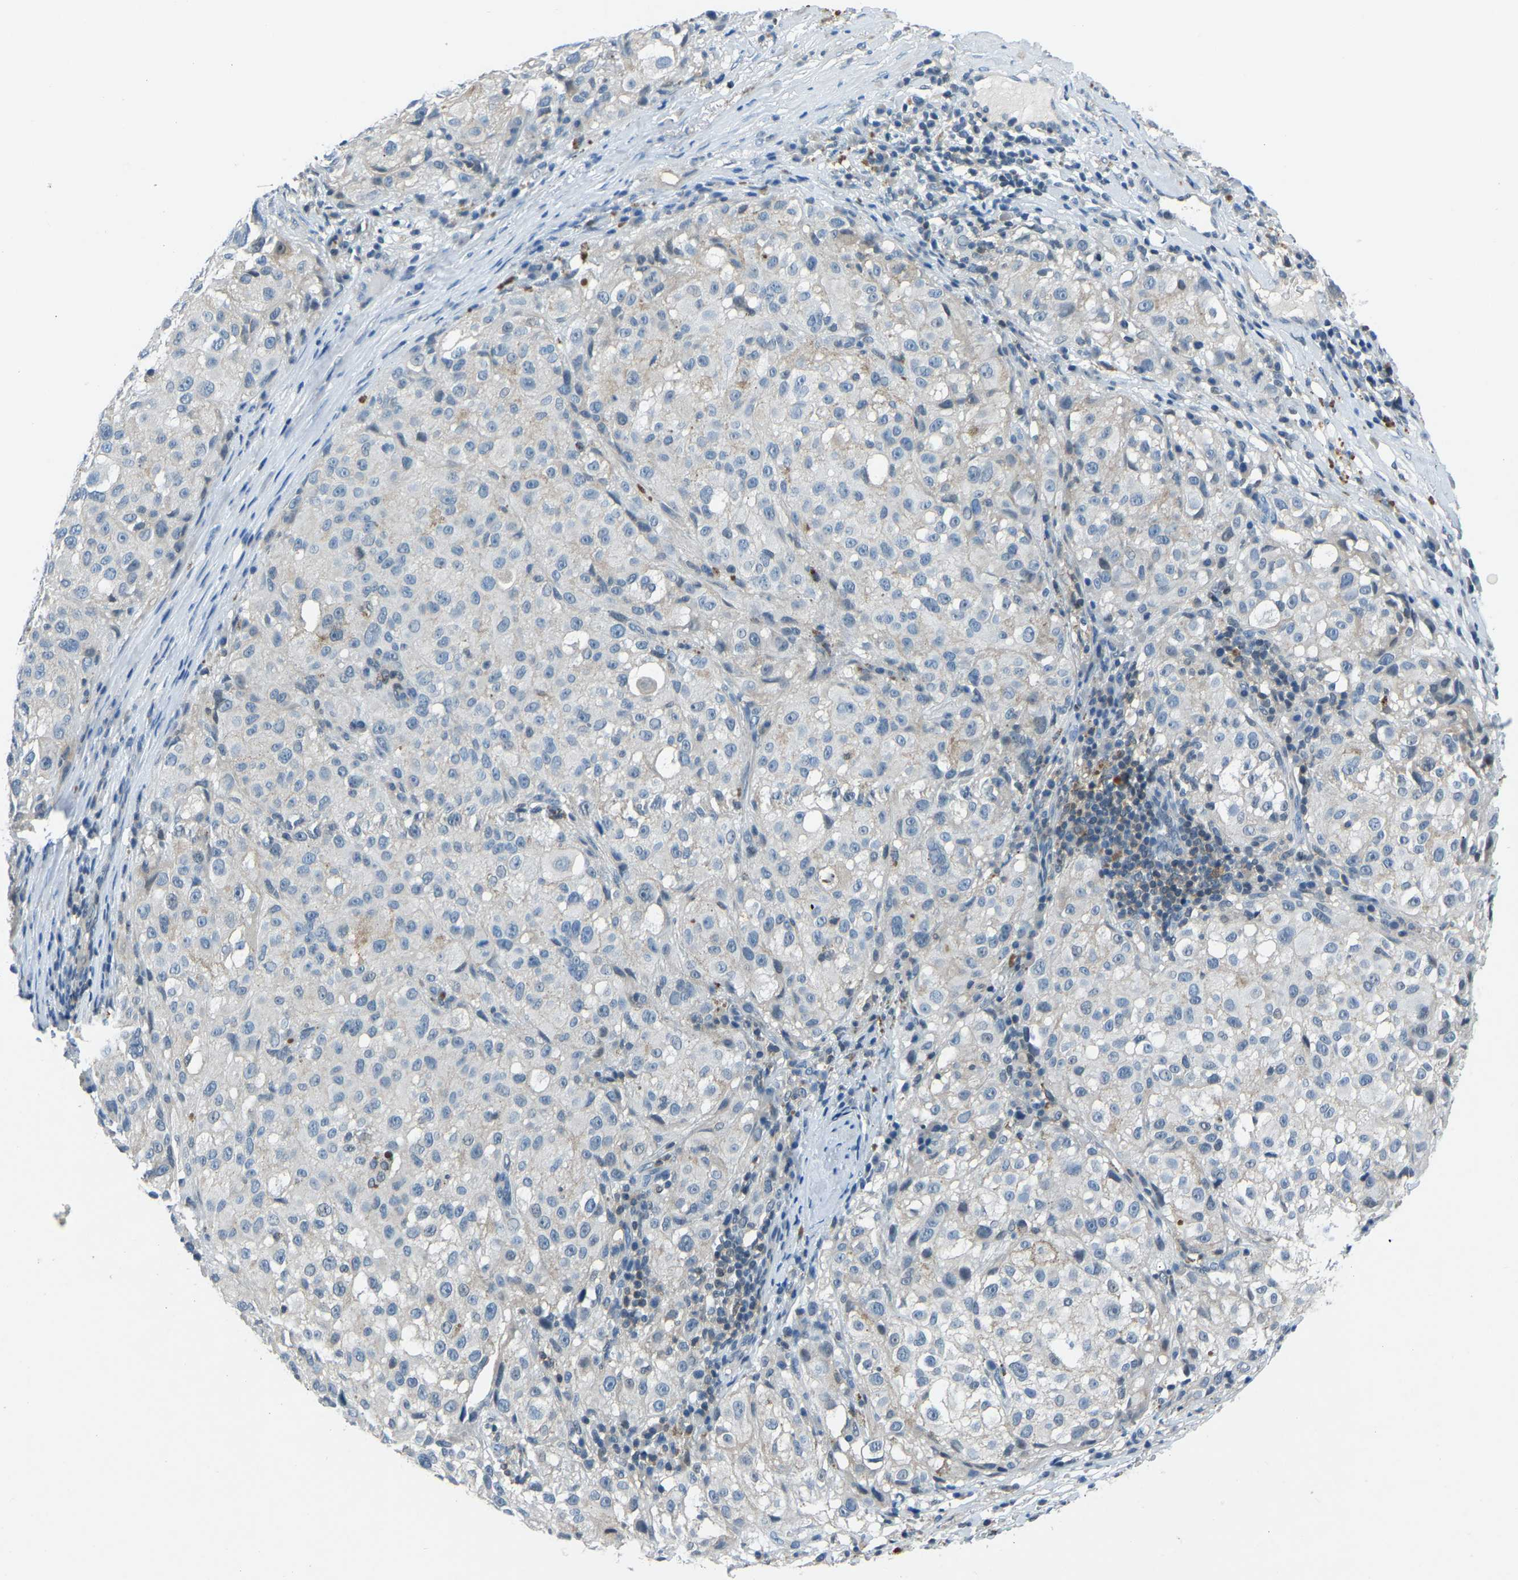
{"staining": {"intensity": "negative", "quantity": "none", "location": "none"}, "tissue": "melanoma", "cell_type": "Tumor cells", "image_type": "cancer", "snomed": [{"axis": "morphology", "description": "Necrosis, NOS"}, {"axis": "morphology", "description": "Malignant melanoma, NOS"}, {"axis": "topography", "description": "Skin"}], "caption": "DAB (3,3'-diaminobenzidine) immunohistochemical staining of human malignant melanoma shows no significant positivity in tumor cells.", "gene": "XIRP1", "patient": {"sex": "female", "age": 87}}